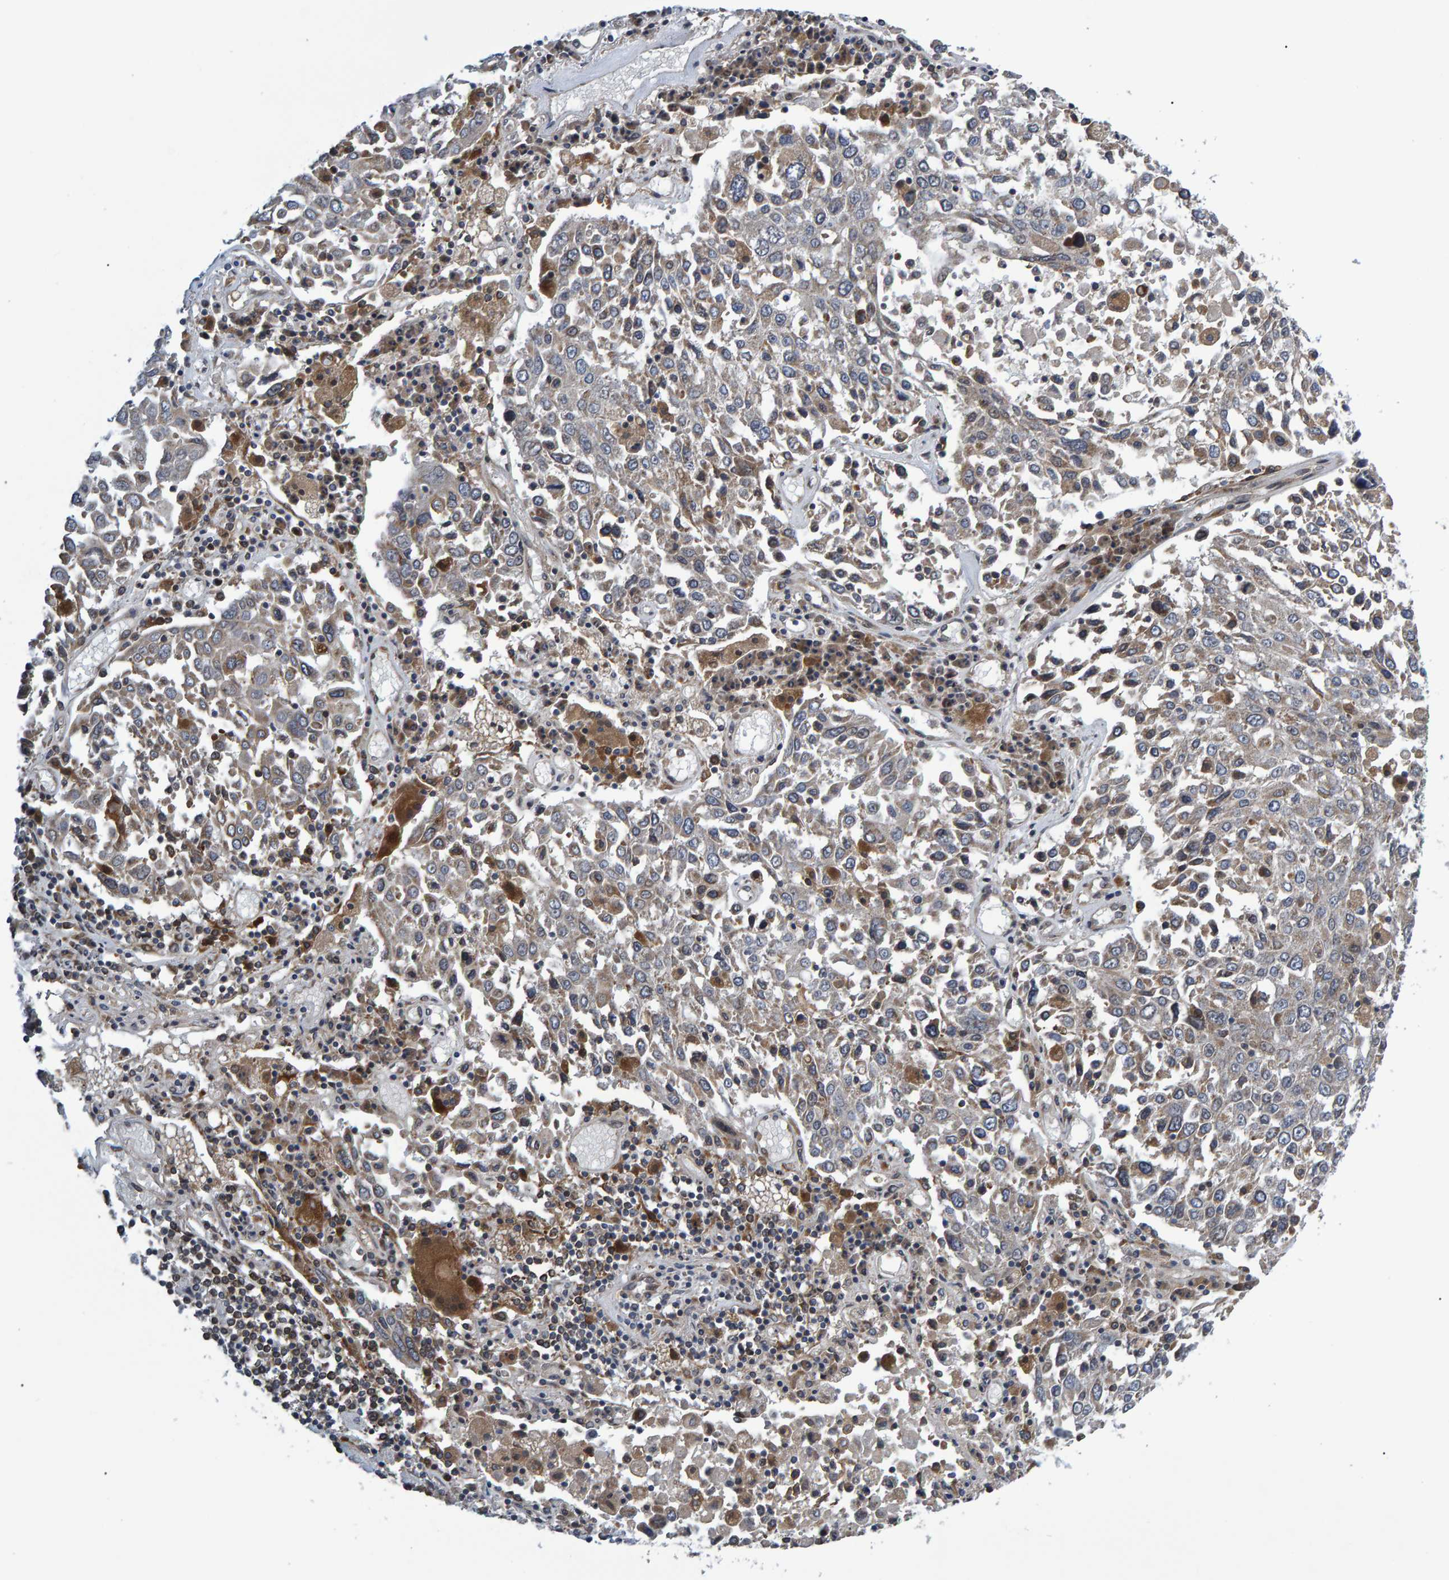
{"staining": {"intensity": "weak", "quantity": "<25%", "location": "cytoplasmic/membranous"}, "tissue": "lung cancer", "cell_type": "Tumor cells", "image_type": "cancer", "snomed": [{"axis": "morphology", "description": "Squamous cell carcinoma, NOS"}, {"axis": "topography", "description": "Lung"}], "caption": "Lung squamous cell carcinoma was stained to show a protein in brown. There is no significant expression in tumor cells. (DAB (3,3'-diaminobenzidine) immunohistochemistry, high magnification).", "gene": "ATP6V1H", "patient": {"sex": "male", "age": 65}}